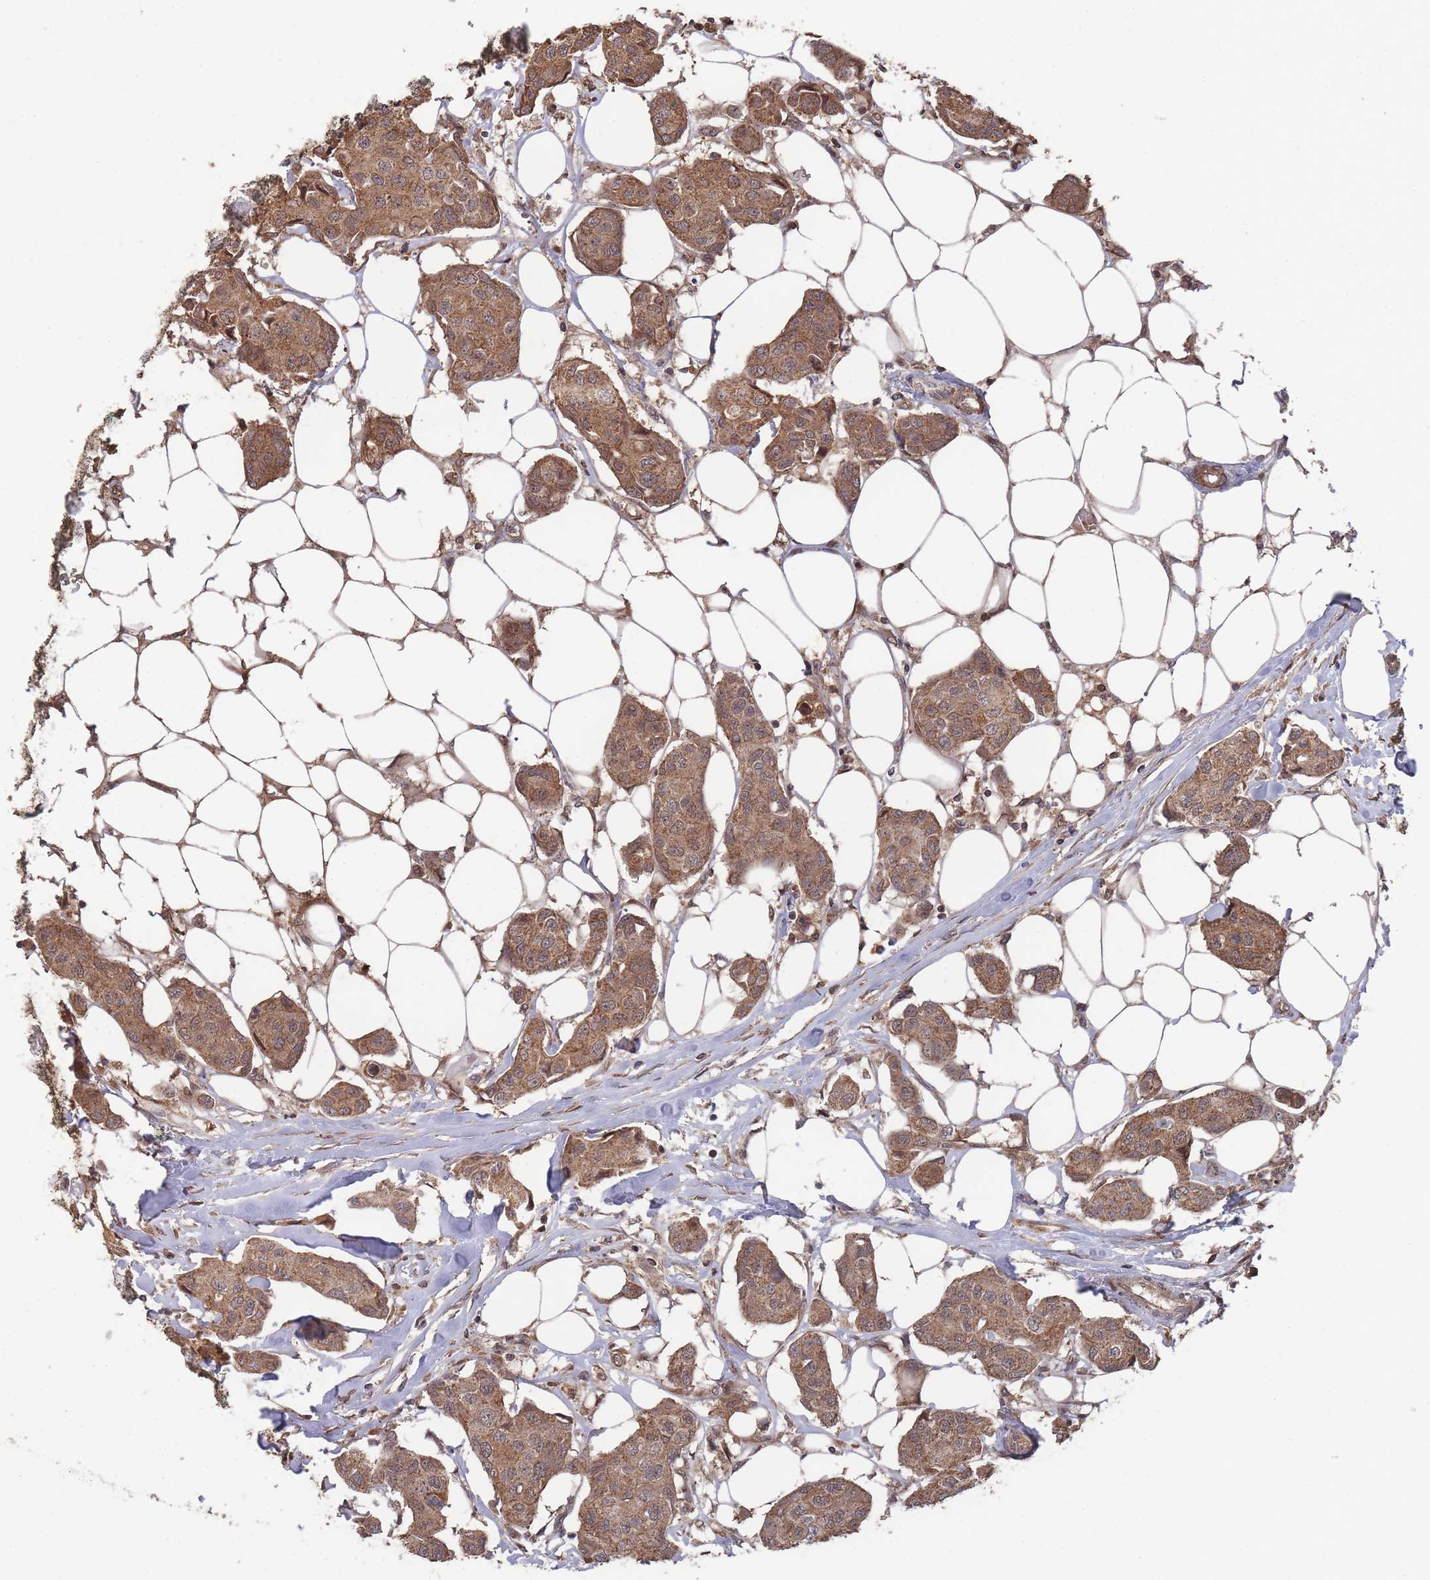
{"staining": {"intensity": "moderate", "quantity": ">75%", "location": "cytoplasmic/membranous,nuclear"}, "tissue": "breast cancer", "cell_type": "Tumor cells", "image_type": "cancer", "snomed": [{"axis": "morphology", "description": "Duct carcinoma"}, {"axis": "topography", "description": "Breast"}, {"axis": "topography", "description": "Lymph node"}], "caption": "A micrograph of human invasive ductal carcinoma (breast) stained for a protein displays moderate cytoplasmic/membranous and nuclear brown staining in tumor cells.", "gene": "SF3B1", "patient": {"sex": "female", "age": 80}}